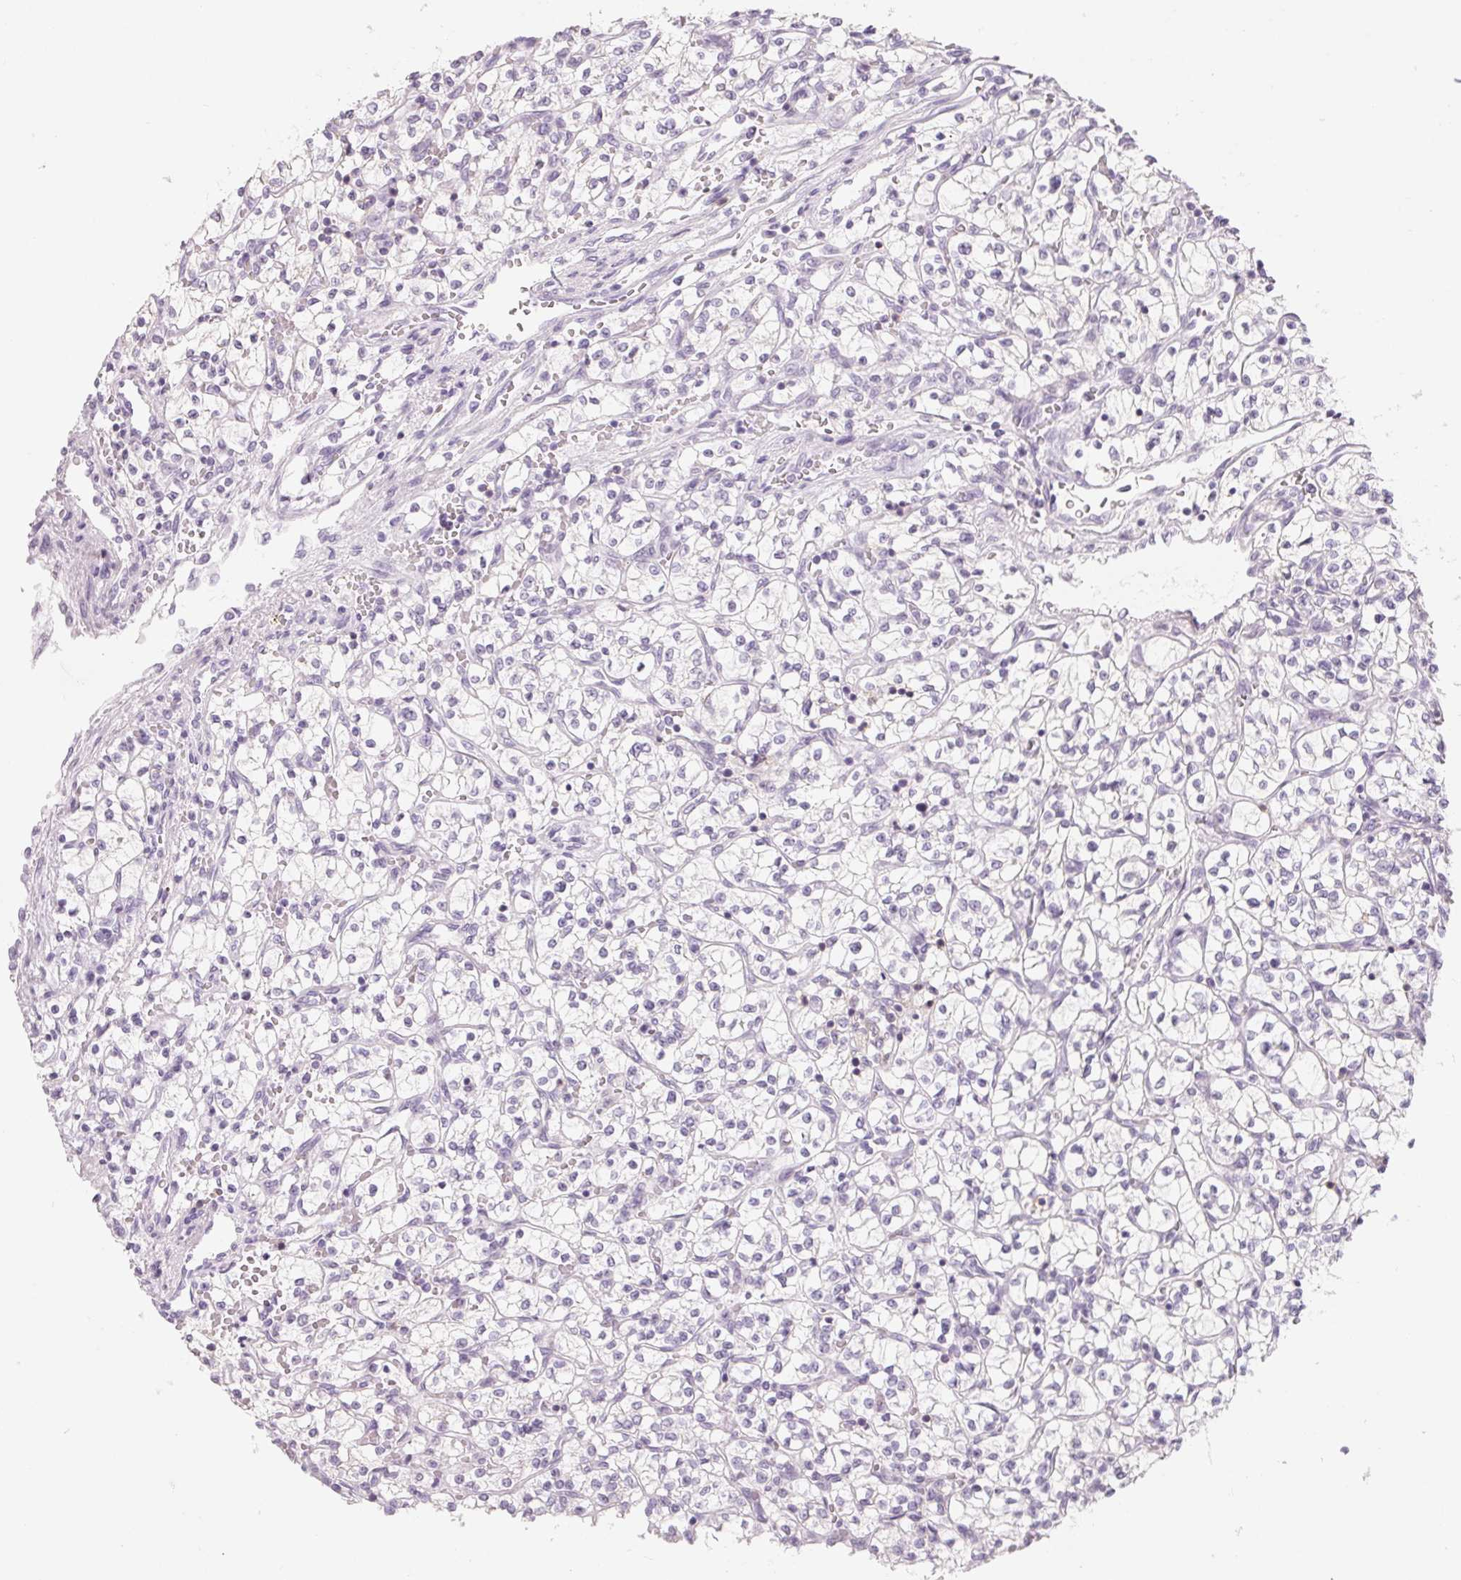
{"staining": {"intensity": "negative", "quantity": "none", "location": "none"}, "tissue": "renal cancer", "cell_type": "Tumor cells", "image_type": "cancer", "snomed": [{"axis": "morphology", "description": "Adenocarcinoma, NOS"}, {"axis": "topography", "description": "Kidney"}], "caption": "IHC photomicrograph of neoplastic tissue: renal adenocarcinoma stained with DAB (3,3'-diaminobenzidine) demonstrates no significant protein expression in tumor cells.", "gene": "CD69", "patient": {"sex": "female", "age": 64}}